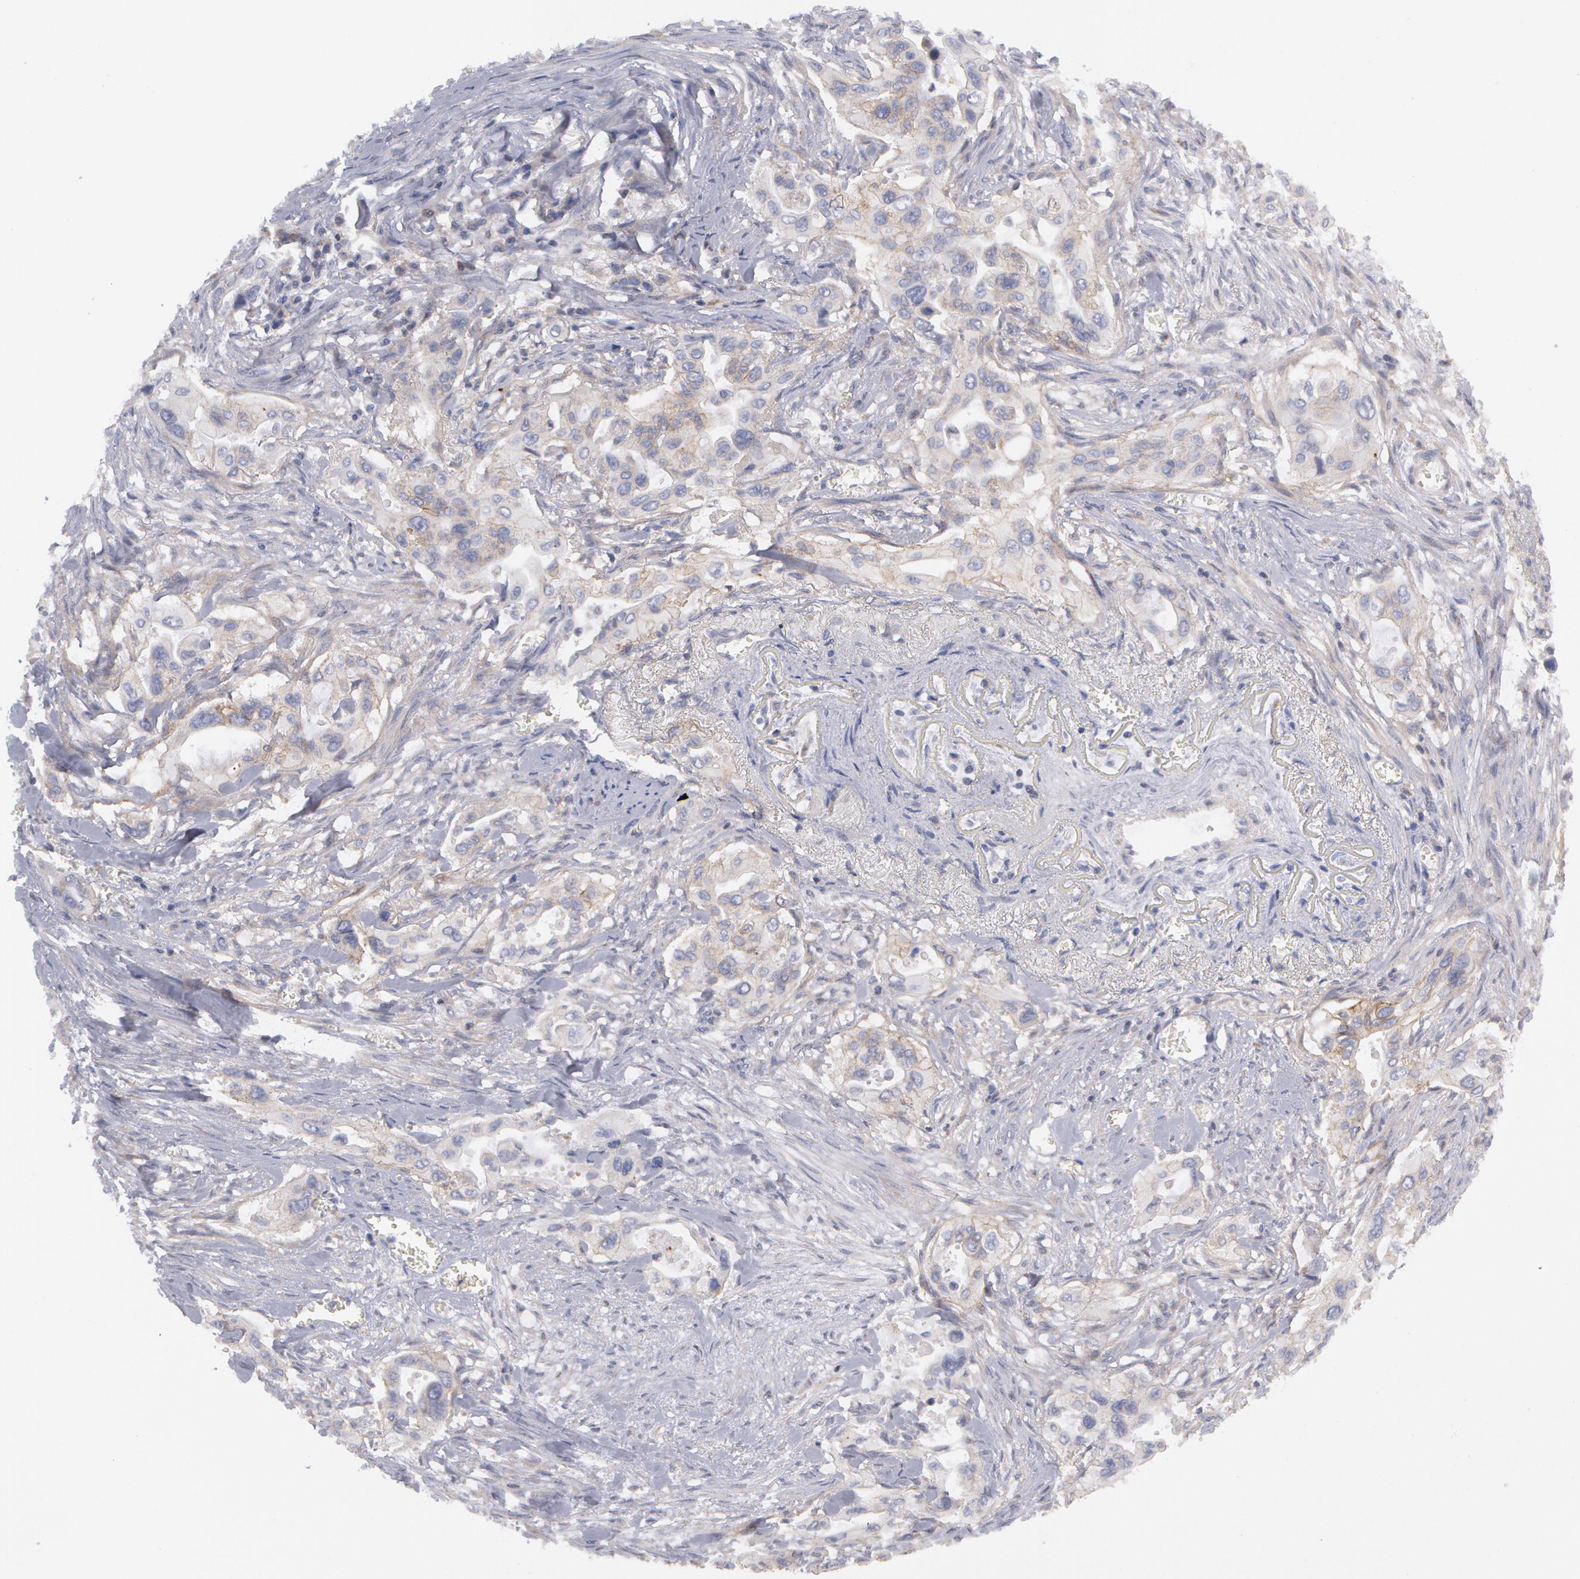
{"staining": {"intensity": "weak", "quantity": "25%-75%", "location": "cytoplasmic/membranous"}, "tissue": "pancreatic cancer", "cell_type": "Tumor cells", "image_type": "cancer", "snomed": [{"axis": "morphology", "description": "Adenocarcinoma, NOS"}, {"axis": "topography", "description": "Pancreas"}], "caption": "A photomicrograph of human pancreatic cancer (adenocarcinoma) stained for a protein demonstrates weak cytoplasmic/membranous brown staining in tumor cells.", "gene": "ERBB2", "patient": {"sex": "male", "age": 77}}